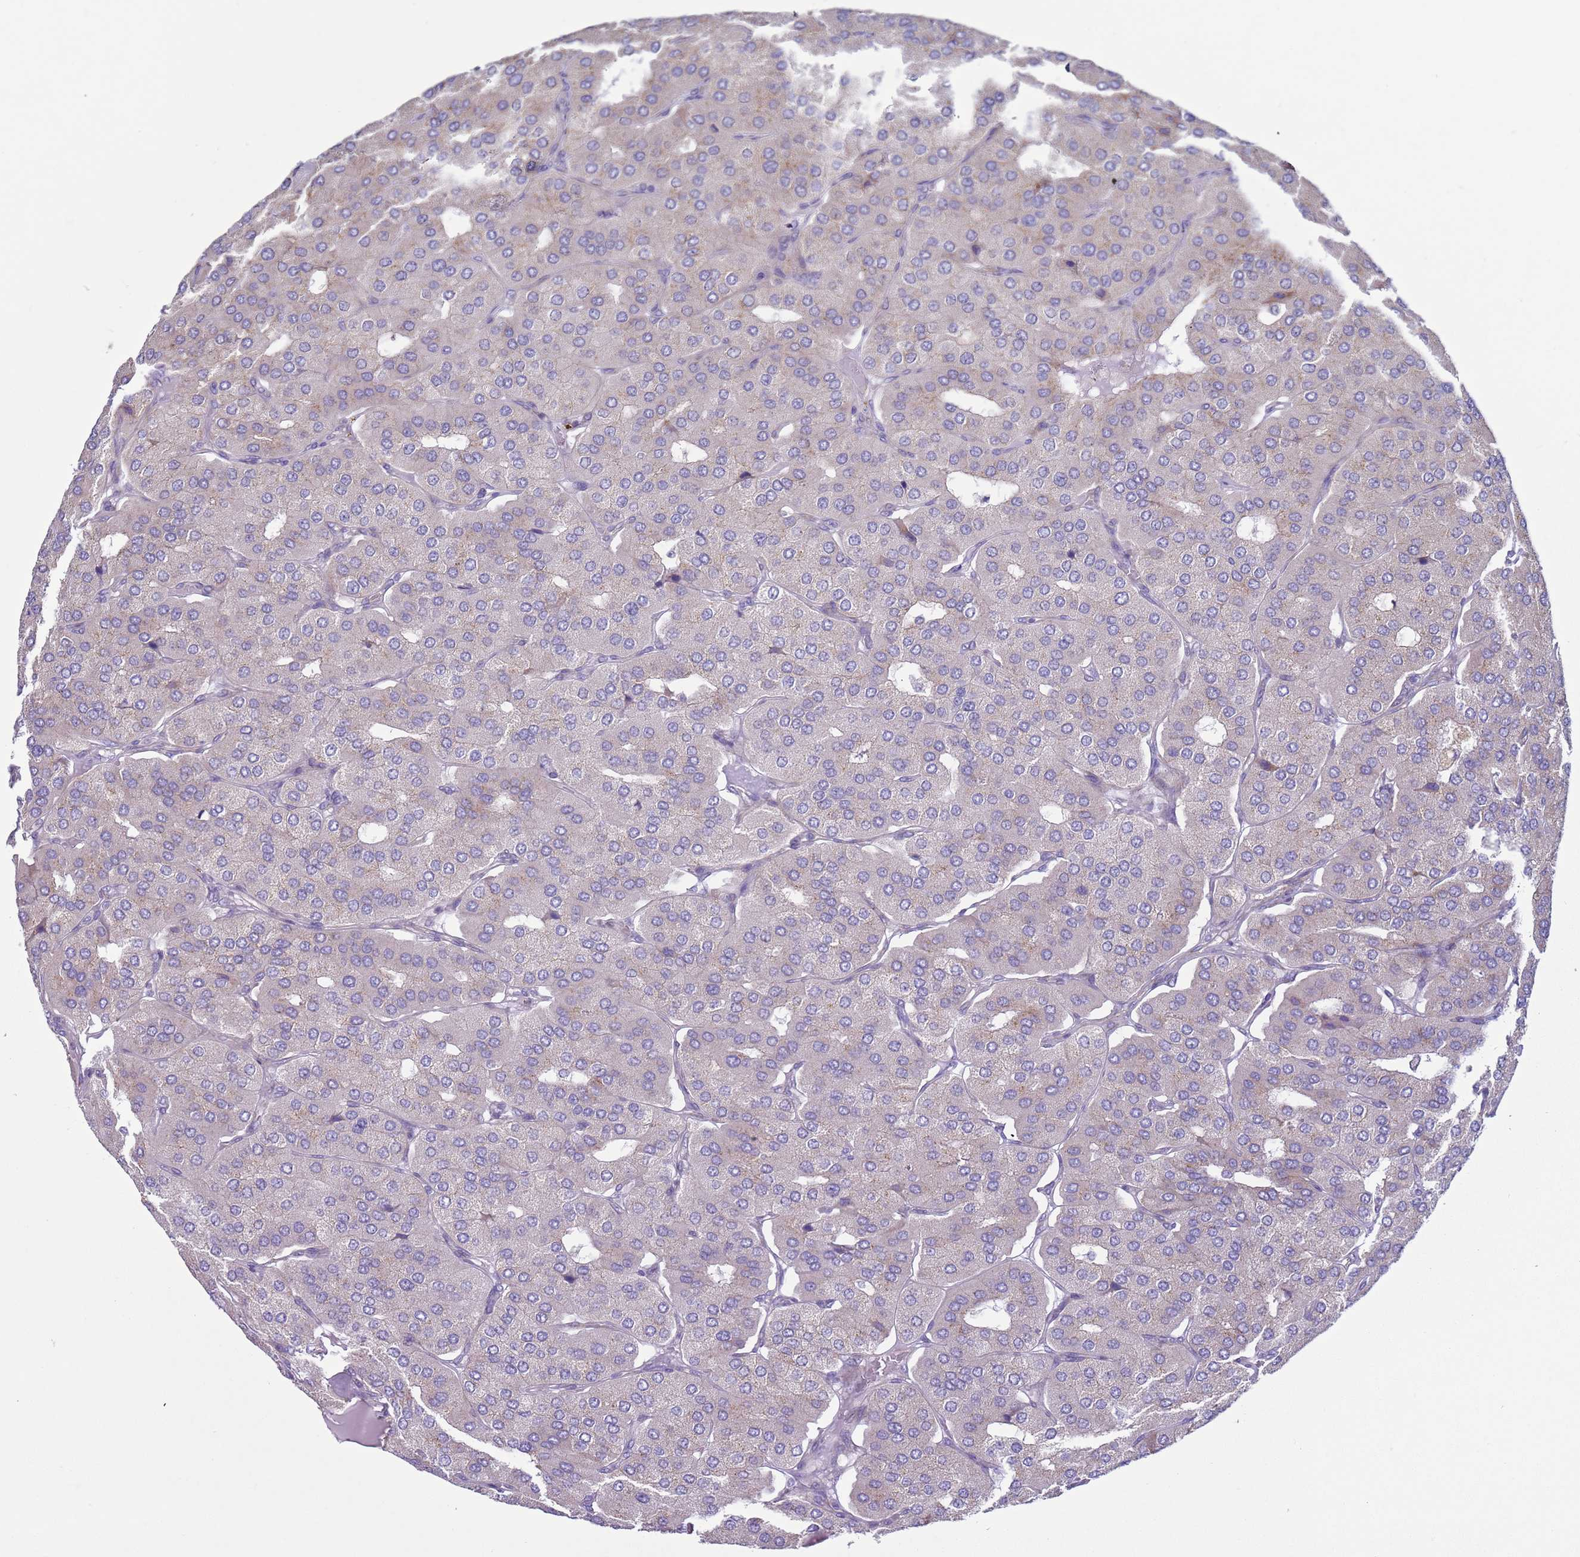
{"staining": {"intensity": "negative", "quantity": "none", "location": "none"}, "tissue": "parathyroid gland", "cell_type": "Glandular cells", "image_type": "normal", "snomed": [{"axis": "morphology", "description": "Normal tissue, NOS"}, {"axis": "morphology", "description": "Adenoma, NOS"}, {"axis": "topography", "description": "Parathyroid gland"}], "caption": "Glandular cells are negative for brown protein staining in unremarkable parathyroid gland. (DAB IHC with hematoxylin counter stain).", "gene": "HEATR1", "patient": {"sex": "female", "age": 86}}